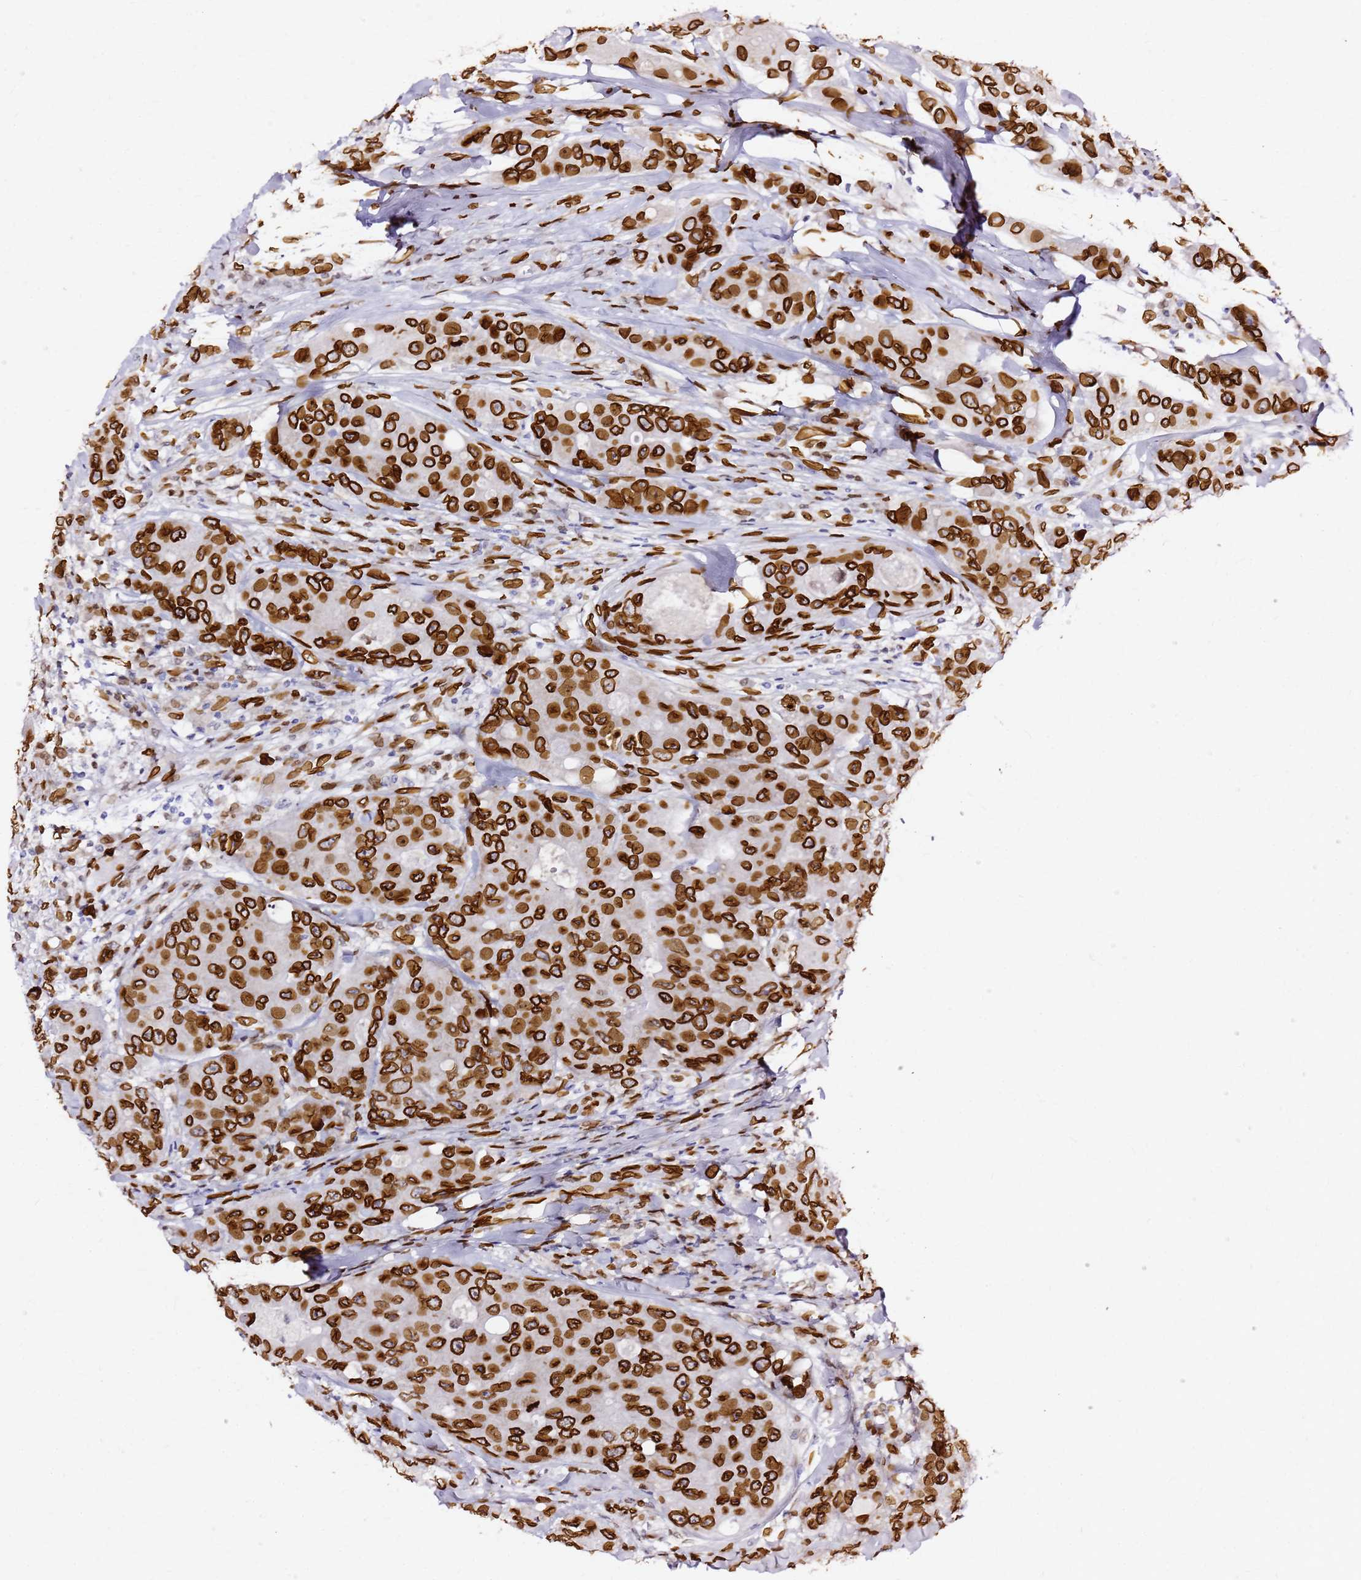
{"staining": {"intensity": "strong", "quantity": ">75%", "location": "cytoplasmic/membranous,nuclear"}, "tissue": "breast cancer", "cell_type": "Tumor cells", "image_type": "cancer", "snomed": [{"axis": "morphology", "description": "Duct carcinoma"}, {"axis": "topography", "description": "Breast"}], "caption": "A high amount of strong cytoplasmic/membranous and nuclear expression is present in about >75% of tumor cells in breast intraductal carcinoma tissue.", "gene": "C6orf141", "patient": {"sex": "female", "age": 43}}